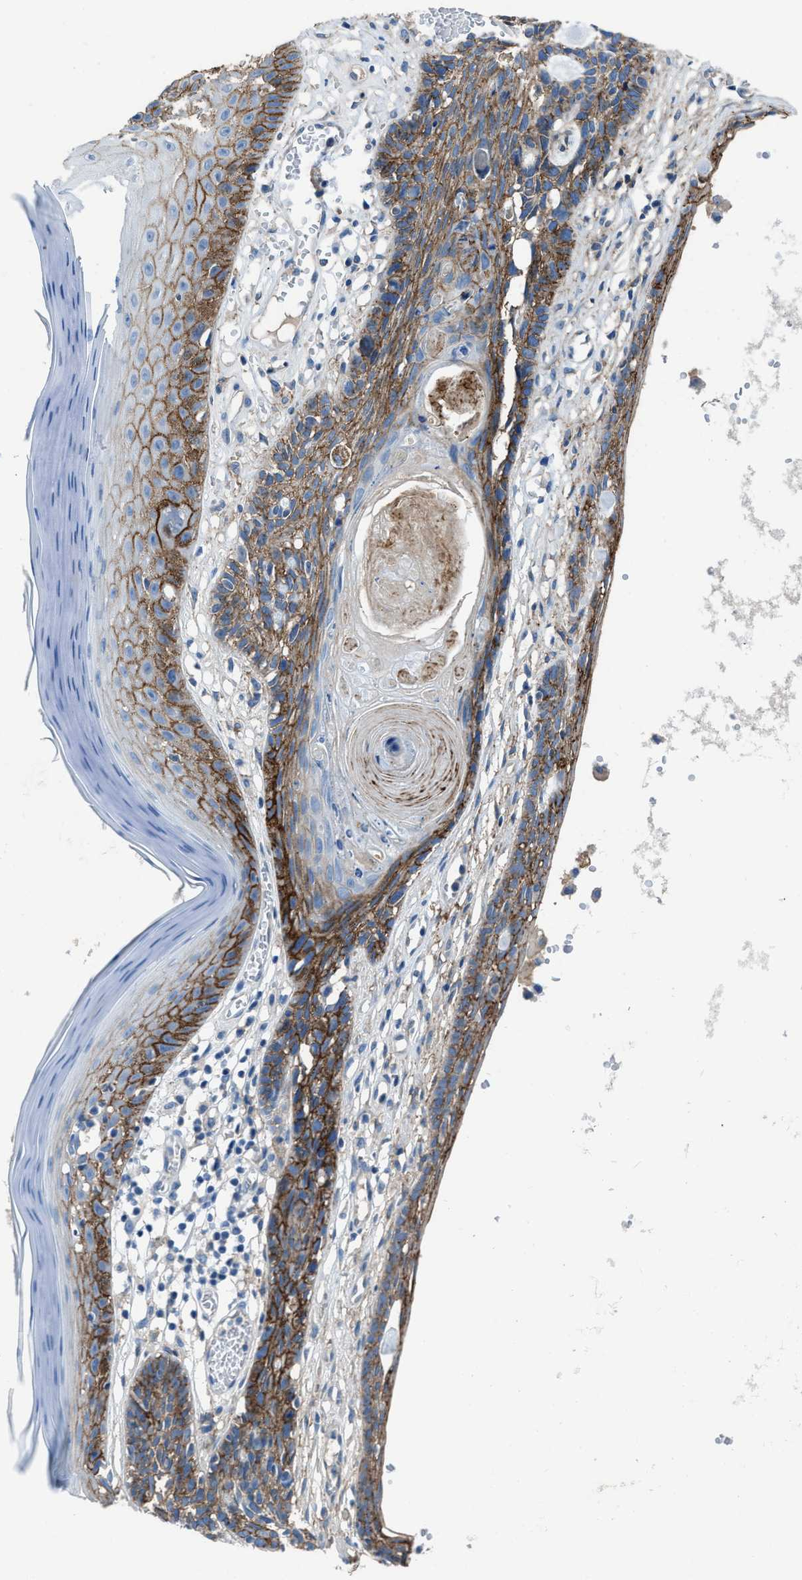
{"staining": {"intensity": "moderate", "quantity": ">75%", "location": "cytoplasmic/membranous"}, "tissue": "skin cancer", "cell_type": "Tumor cells", "image_type": "cancer", "snomed": [{"axis": "morphology", "description": "Basal cell carcinoma"}, {"axis": "topography", "description": "Skin"}], "caption": "Skin basal cell carcinoma stained with a brown dye displays moderate cytoplasmic/membranous positive staining in approximately >75% of tumor cells.", "gene": "PTGFRN", "patient": {"sex": "male", "age": 67}}